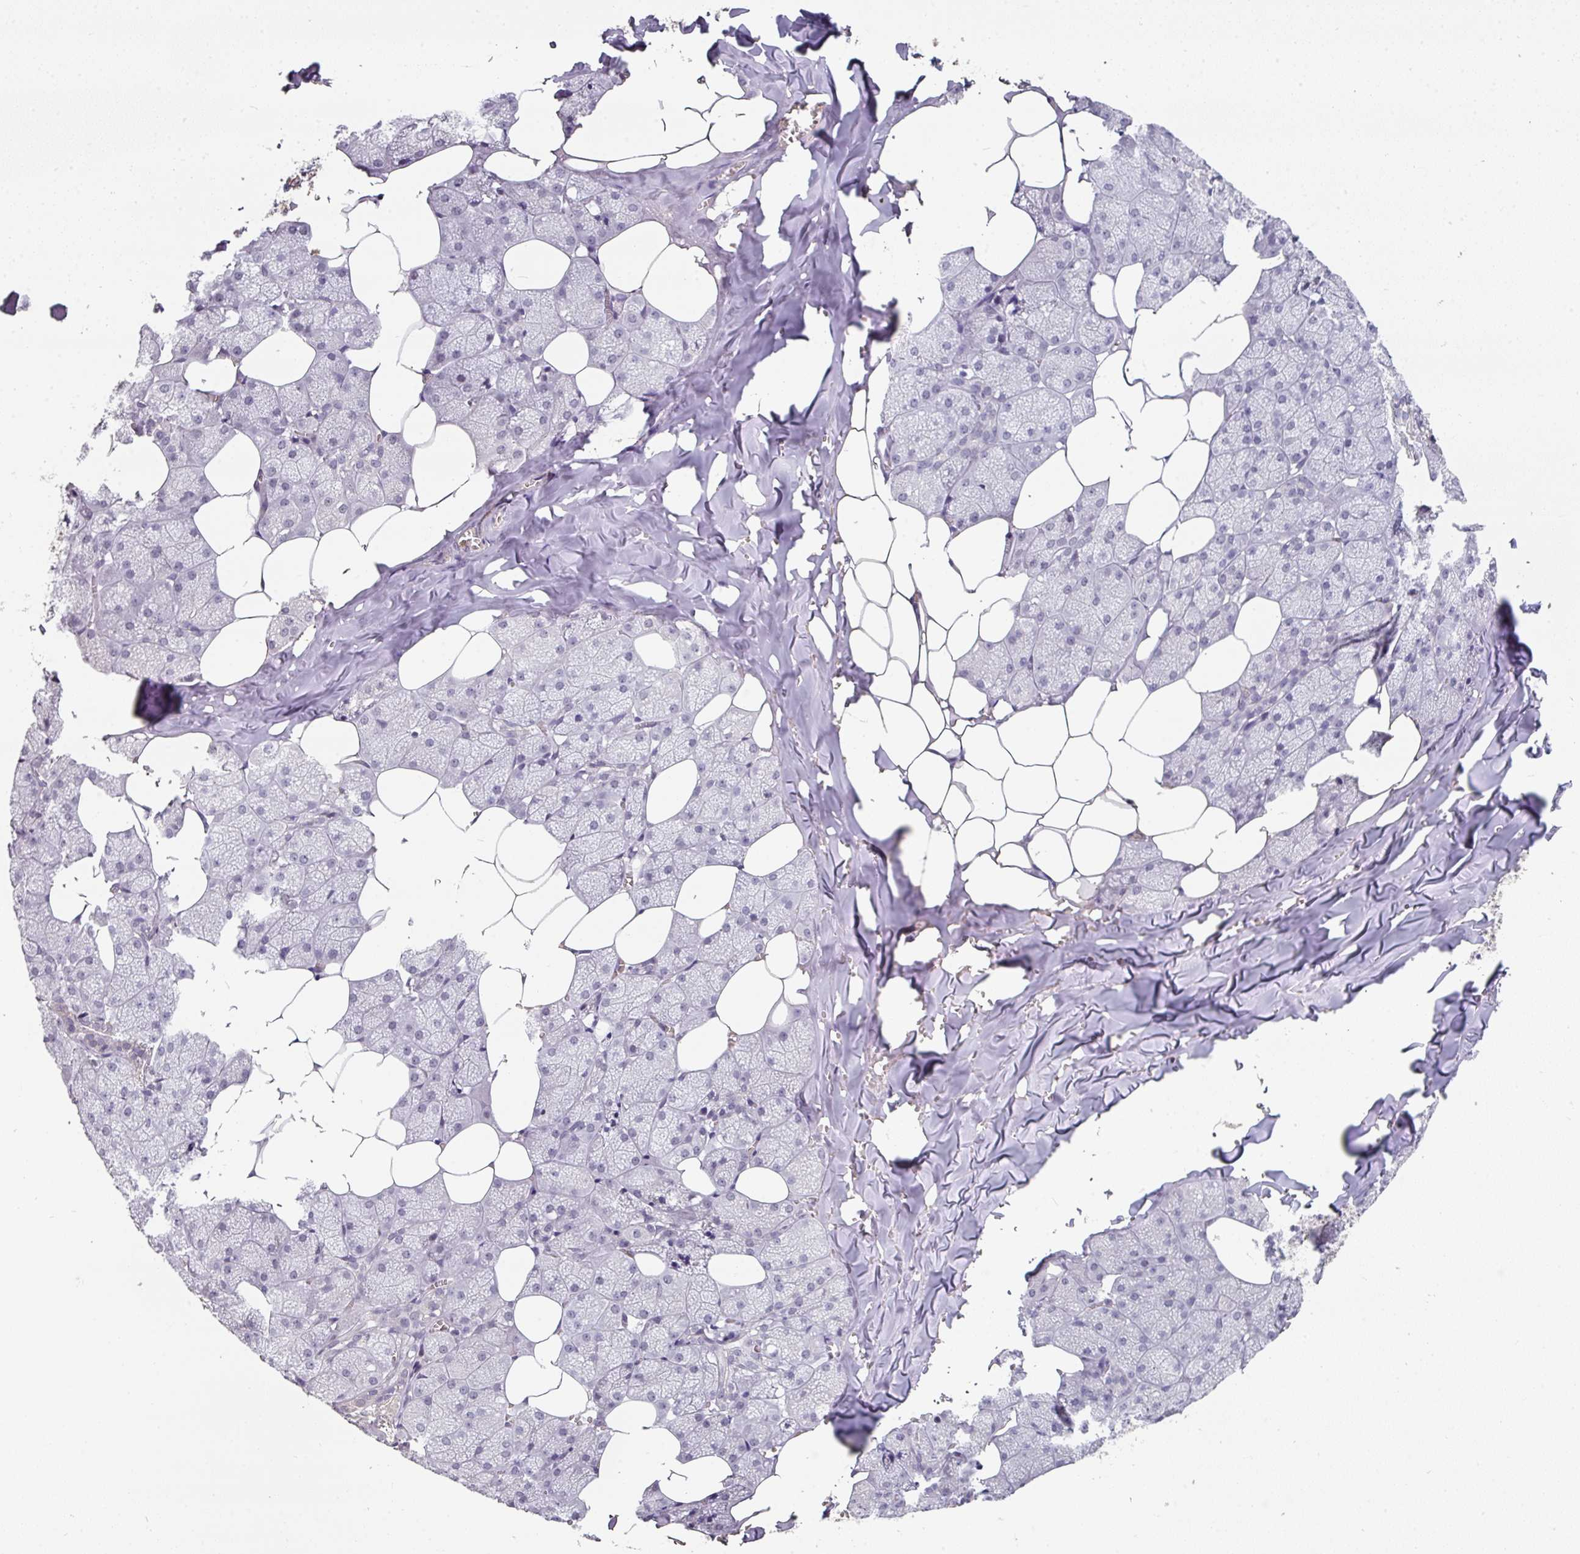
{"staining": {"intensity": "negative", "quantity": "none", "location": "none"}, "tissue": "salivary gland", "cell_type": "Glandular cells", "image_type": "normal", "snomed": [{"axis": "morphology", "description": "Normal tissue, NOS"}, {"axis": "topography", "description": "Salivary gland"}, {"axis": "topography", "description": "Peripheral nerve tissue"}], "caption": "Immunohistochemical staining of unremarkable human salivary gland reveals no significant expression in glandular cells.", "gene": "SIDT2", "patient": {"sex": "male", "age": 38}}